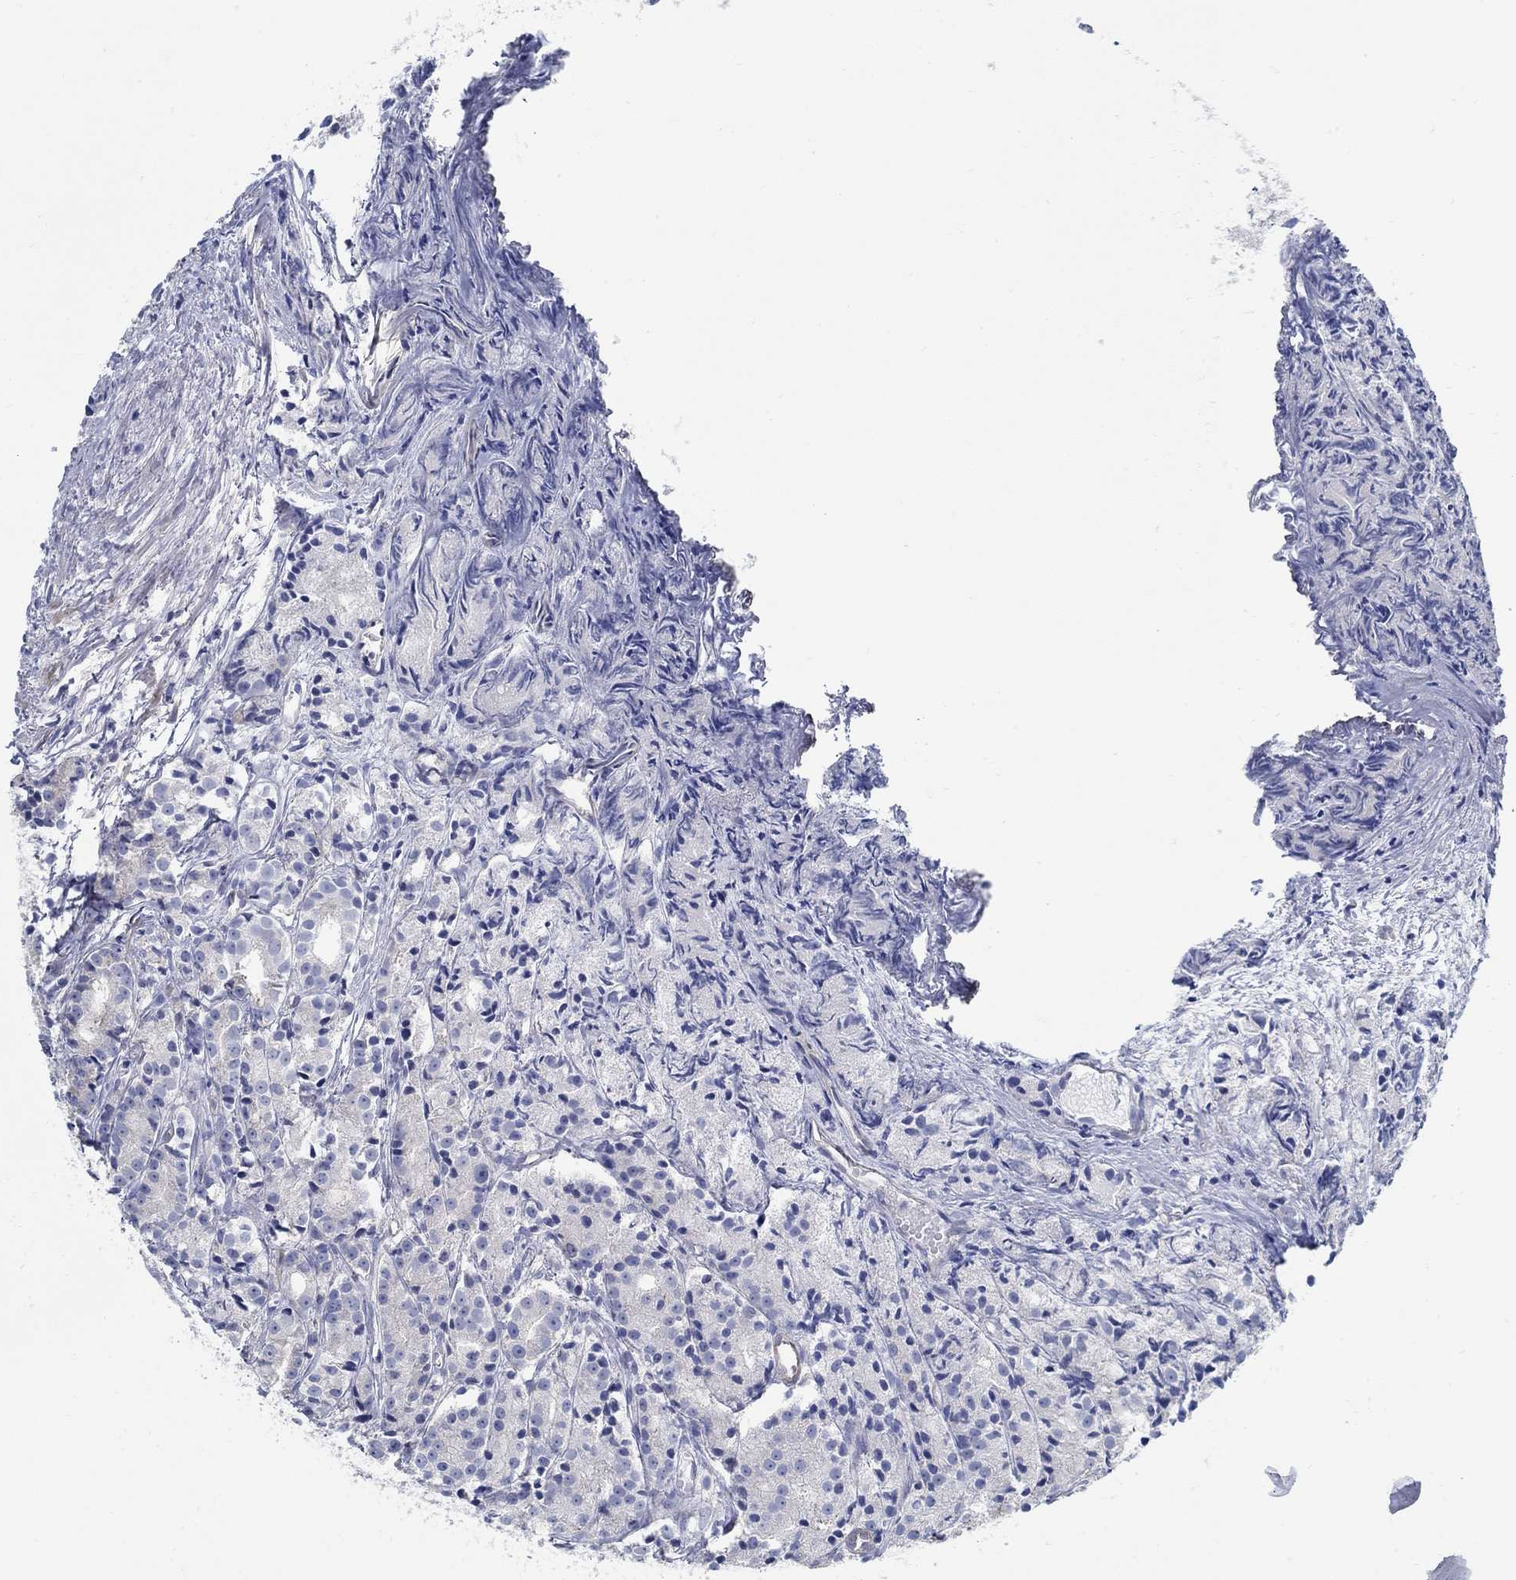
{"staining": {"intensity": "negative", "quantity": "none", "location": "none"}, "tissue": "prostate cancer", "cell_type": "Tumor cells", "image_type": "cancer", "snomed": [{"axis": "morphology", "description": "Adenocarcinoma, Medium grade"}, {"axis": "topography", "description": "Prostate"}], "caption": "Prostate cancer (adenocarcinoma (medium-grade)) stained for a protein using IHC shows no staining tumor cells.", "gene": "C15orf39", "patient": {"sex": "male", "age": 74}}